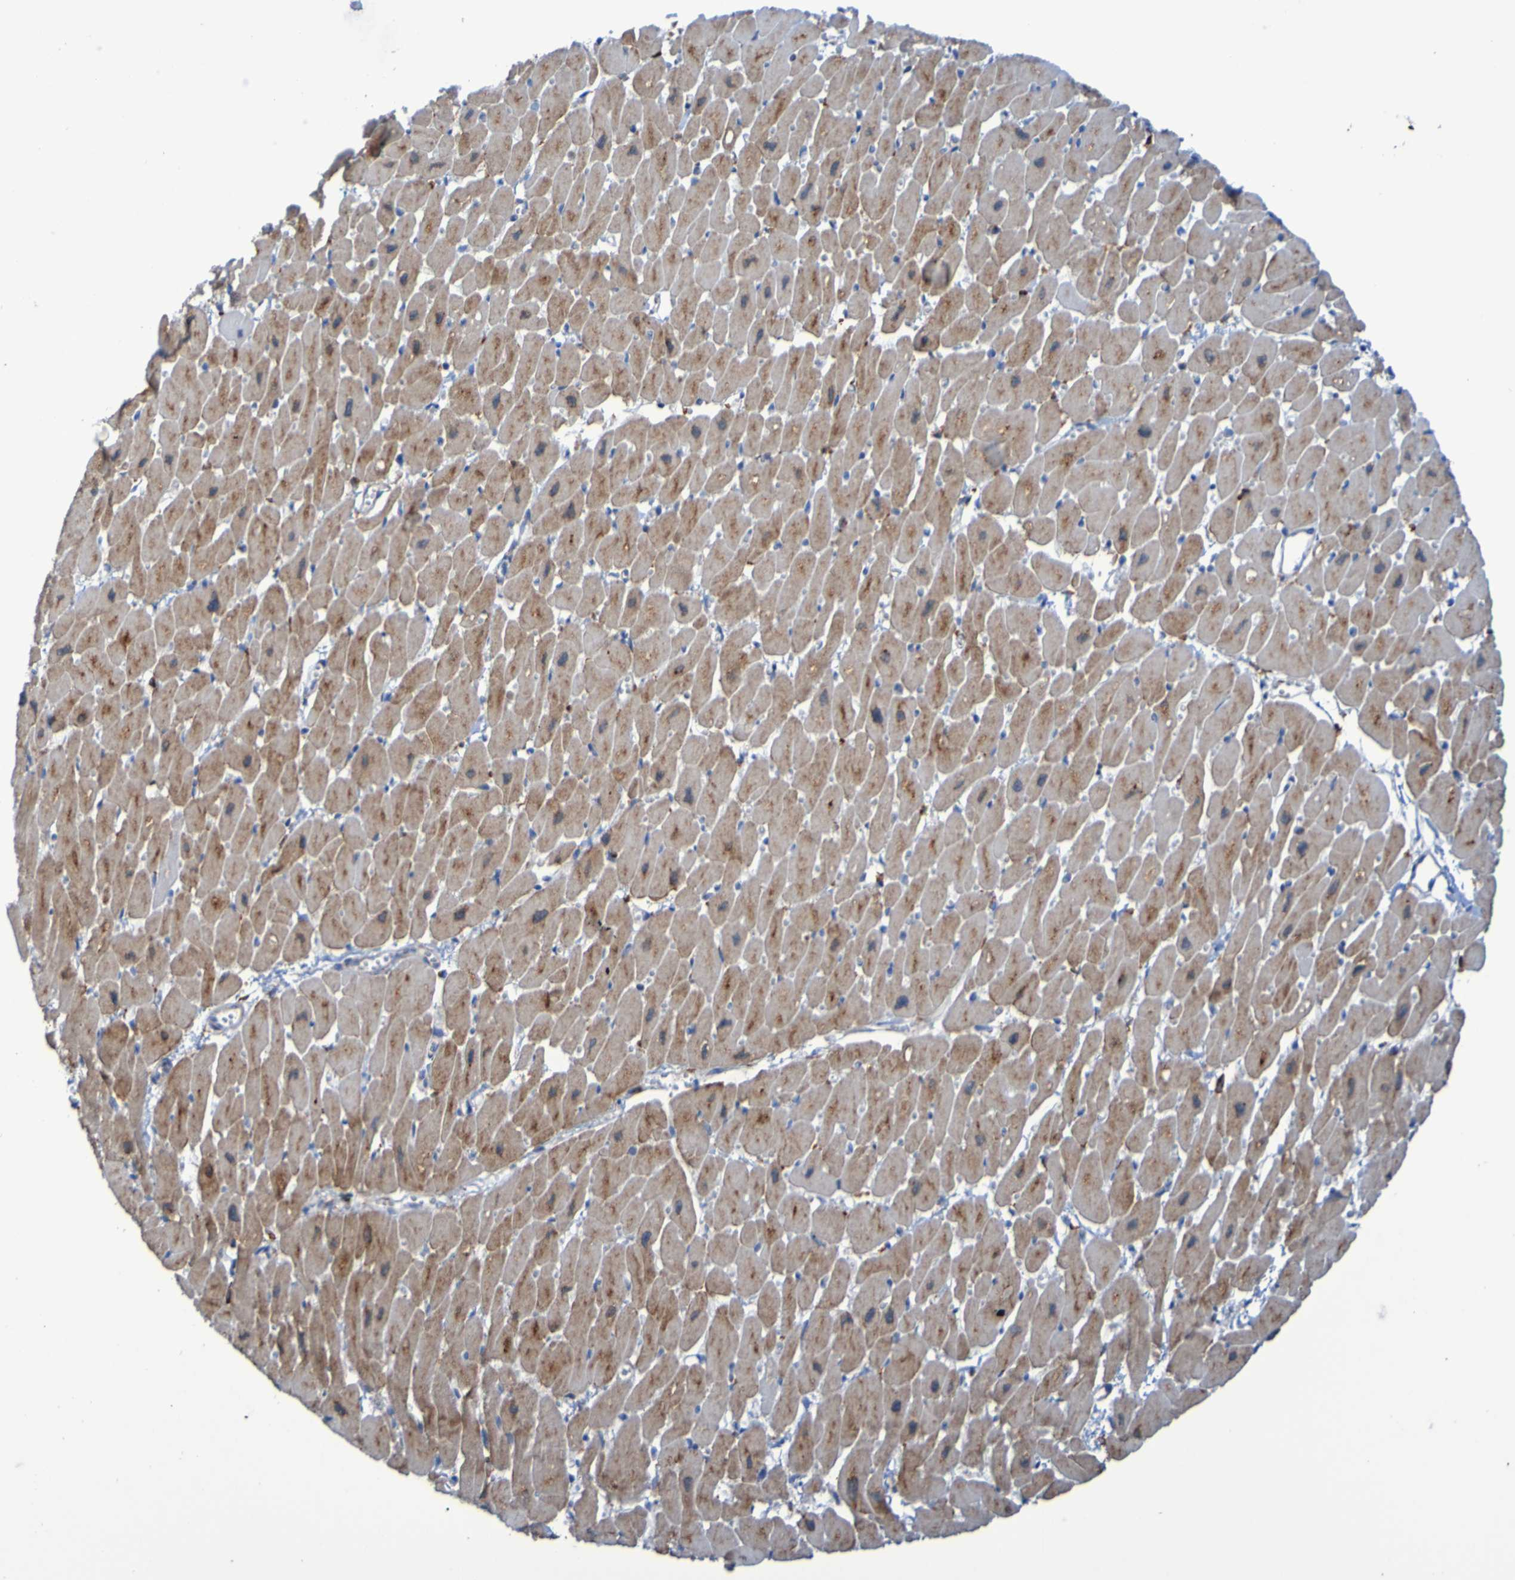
{"staining": {"intensity": "moderate", "quantity": ">75%", "location": "cytoplasmic/membranous"}, "tissue": "heart muscle", "cell_type": "Cardiomyocytes", "image_type": "normal", "snomed": [{"axis": "morphology", "description": "Normal tissue, NOS"}, {"axis": "topography", "description": "Heart"}], "caption": "Unremarkable heart muscle reveals moderate cytoplasmic/membranous staining in about >75% of cardiomyocytes, visualized by immunohistochemistry. (DAB (3,3'-diaminobenzidine) IHC, brown staining for protein, blue staining for nuclei).", "gene": "FKBP3", "patient": {"sex": "female", "age": 54}}